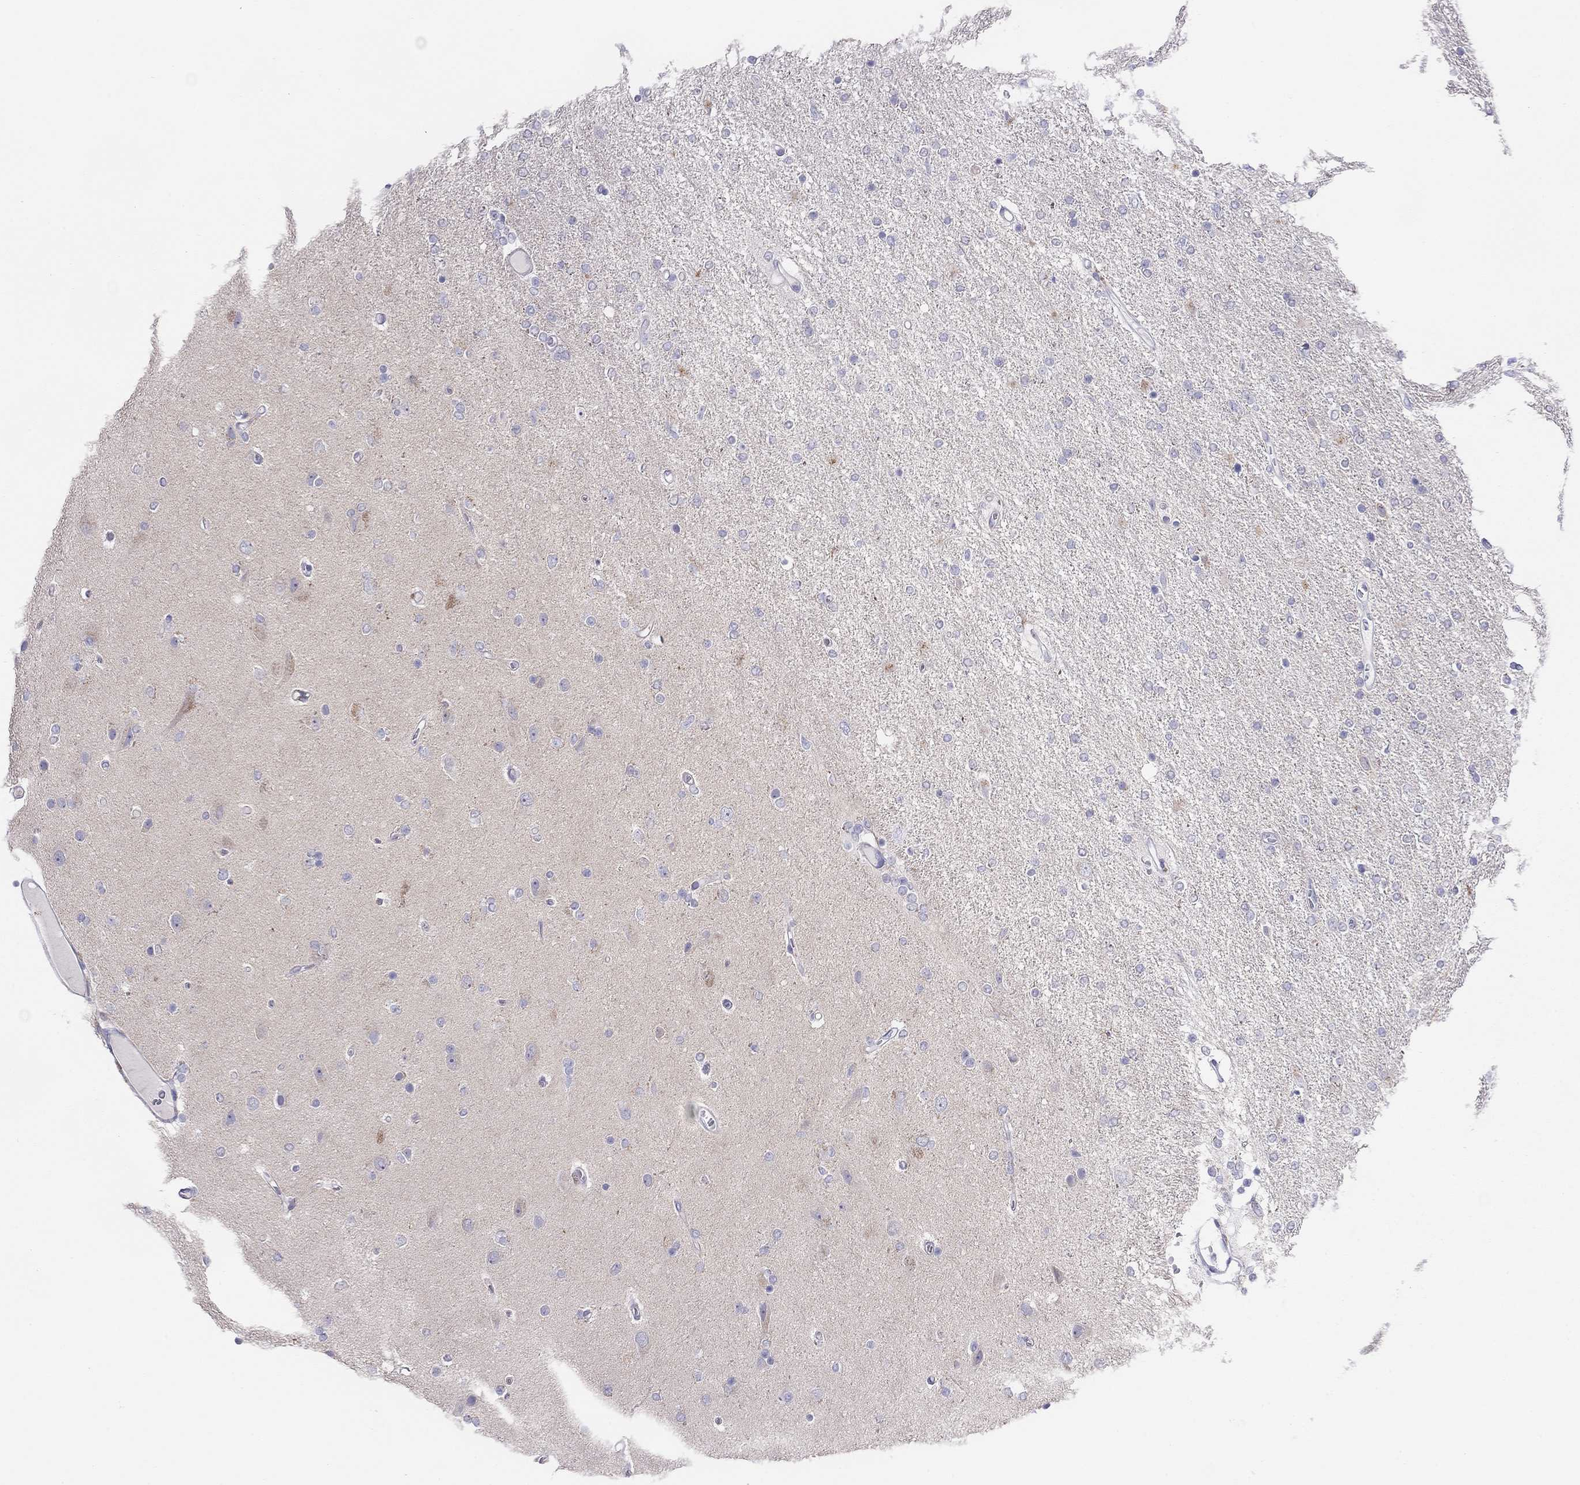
{"staining": {"intensity": "negative", "quantity": "none", "location": "none"}, "tissue": "glioma", "cell_type": "Tumor cells", "image_type": "cancer", "snomed": [{"axis": "morphology", "description": "Glioma, malignant, High grade"}, {"axis": "topography", "description": "Cerebral cortex"}], "caption": "The IHC histopathology image has no significant staining in tumor cells of glioma tissue.", "gene": "MGAT4C", "patient": {"sex": "male", "age": 70}}